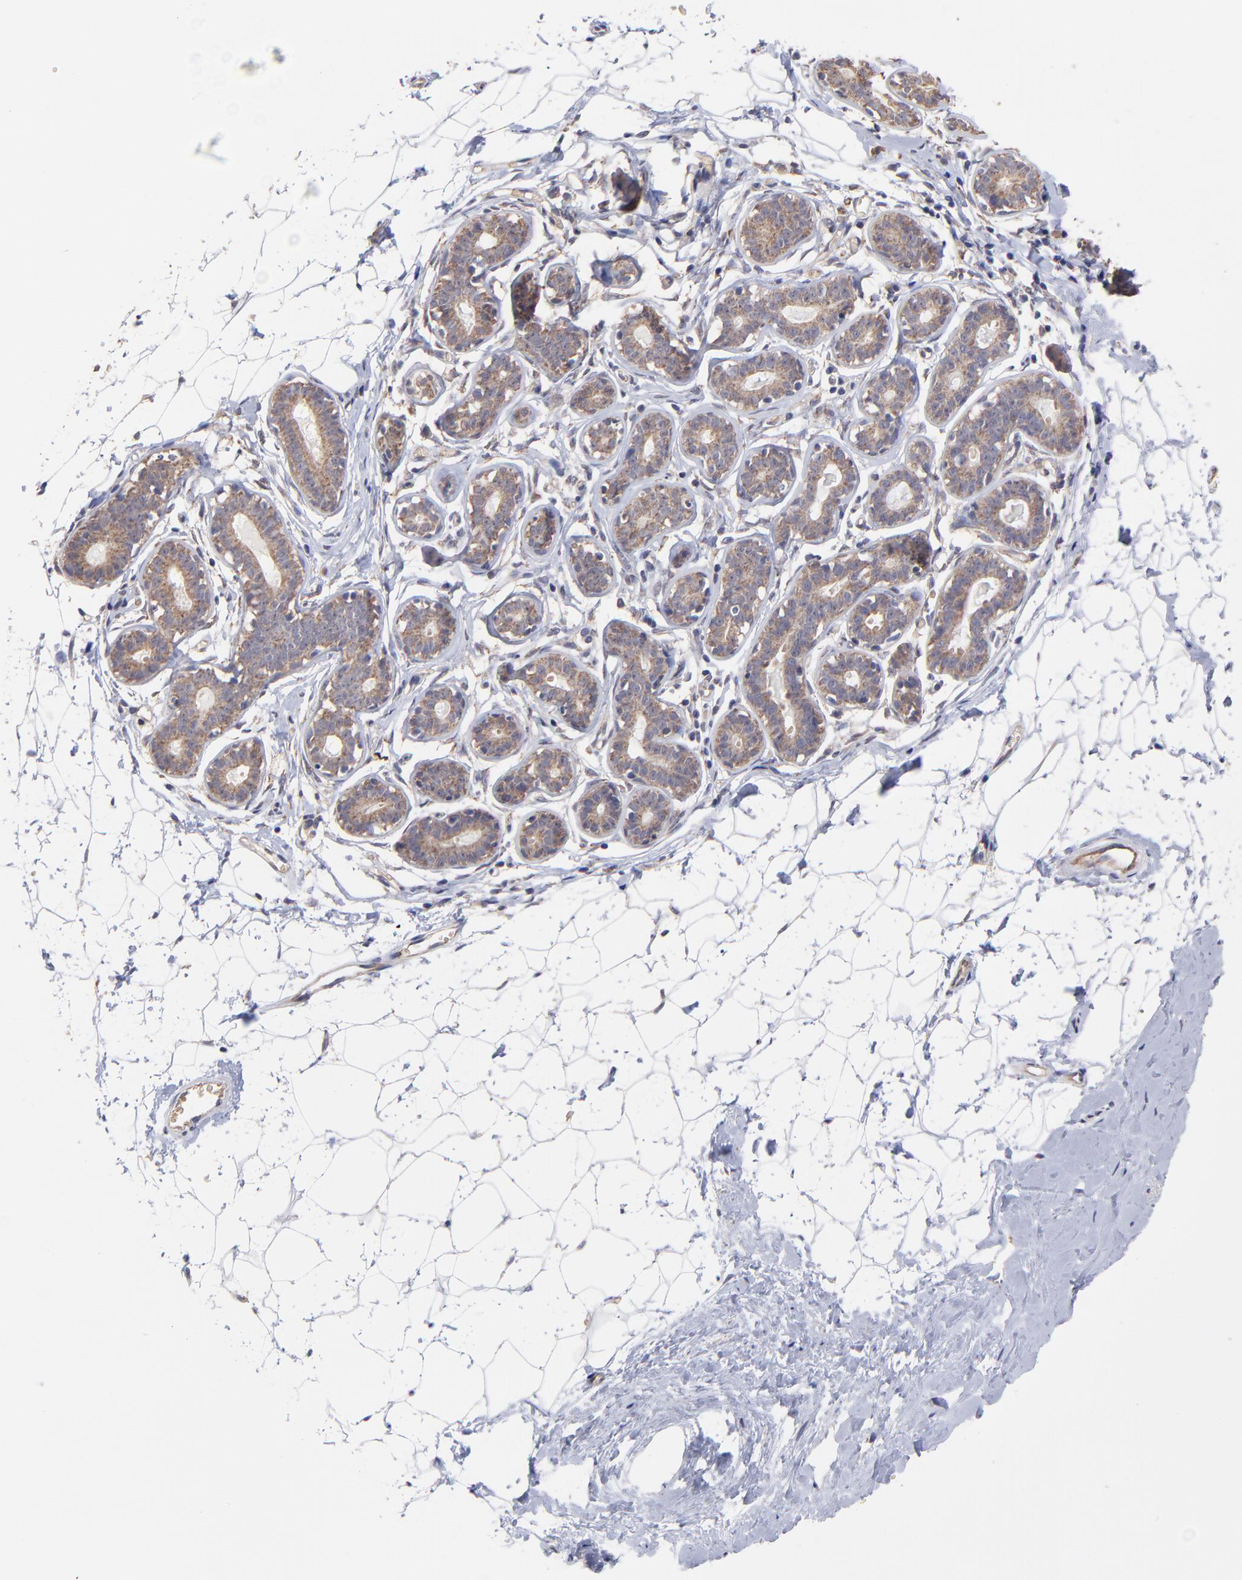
{"staining": {"intensity": "negative", "quantity": "none", "location": "none"}, "tissue": "breast", "cell_type": "Adipocytes", "image_type": "normal", "snomed": [{"axis": "morphology", "description": "Normal tissue, NOS"}, {"axis": "topography", "description": "Breast"}], "caption": "This is an immunohistochemistry image of unremarkable human breast. There is no expression in adipocytes.", "gene": "UBE2H", "patient": {"sex": "female", "age": 22}}